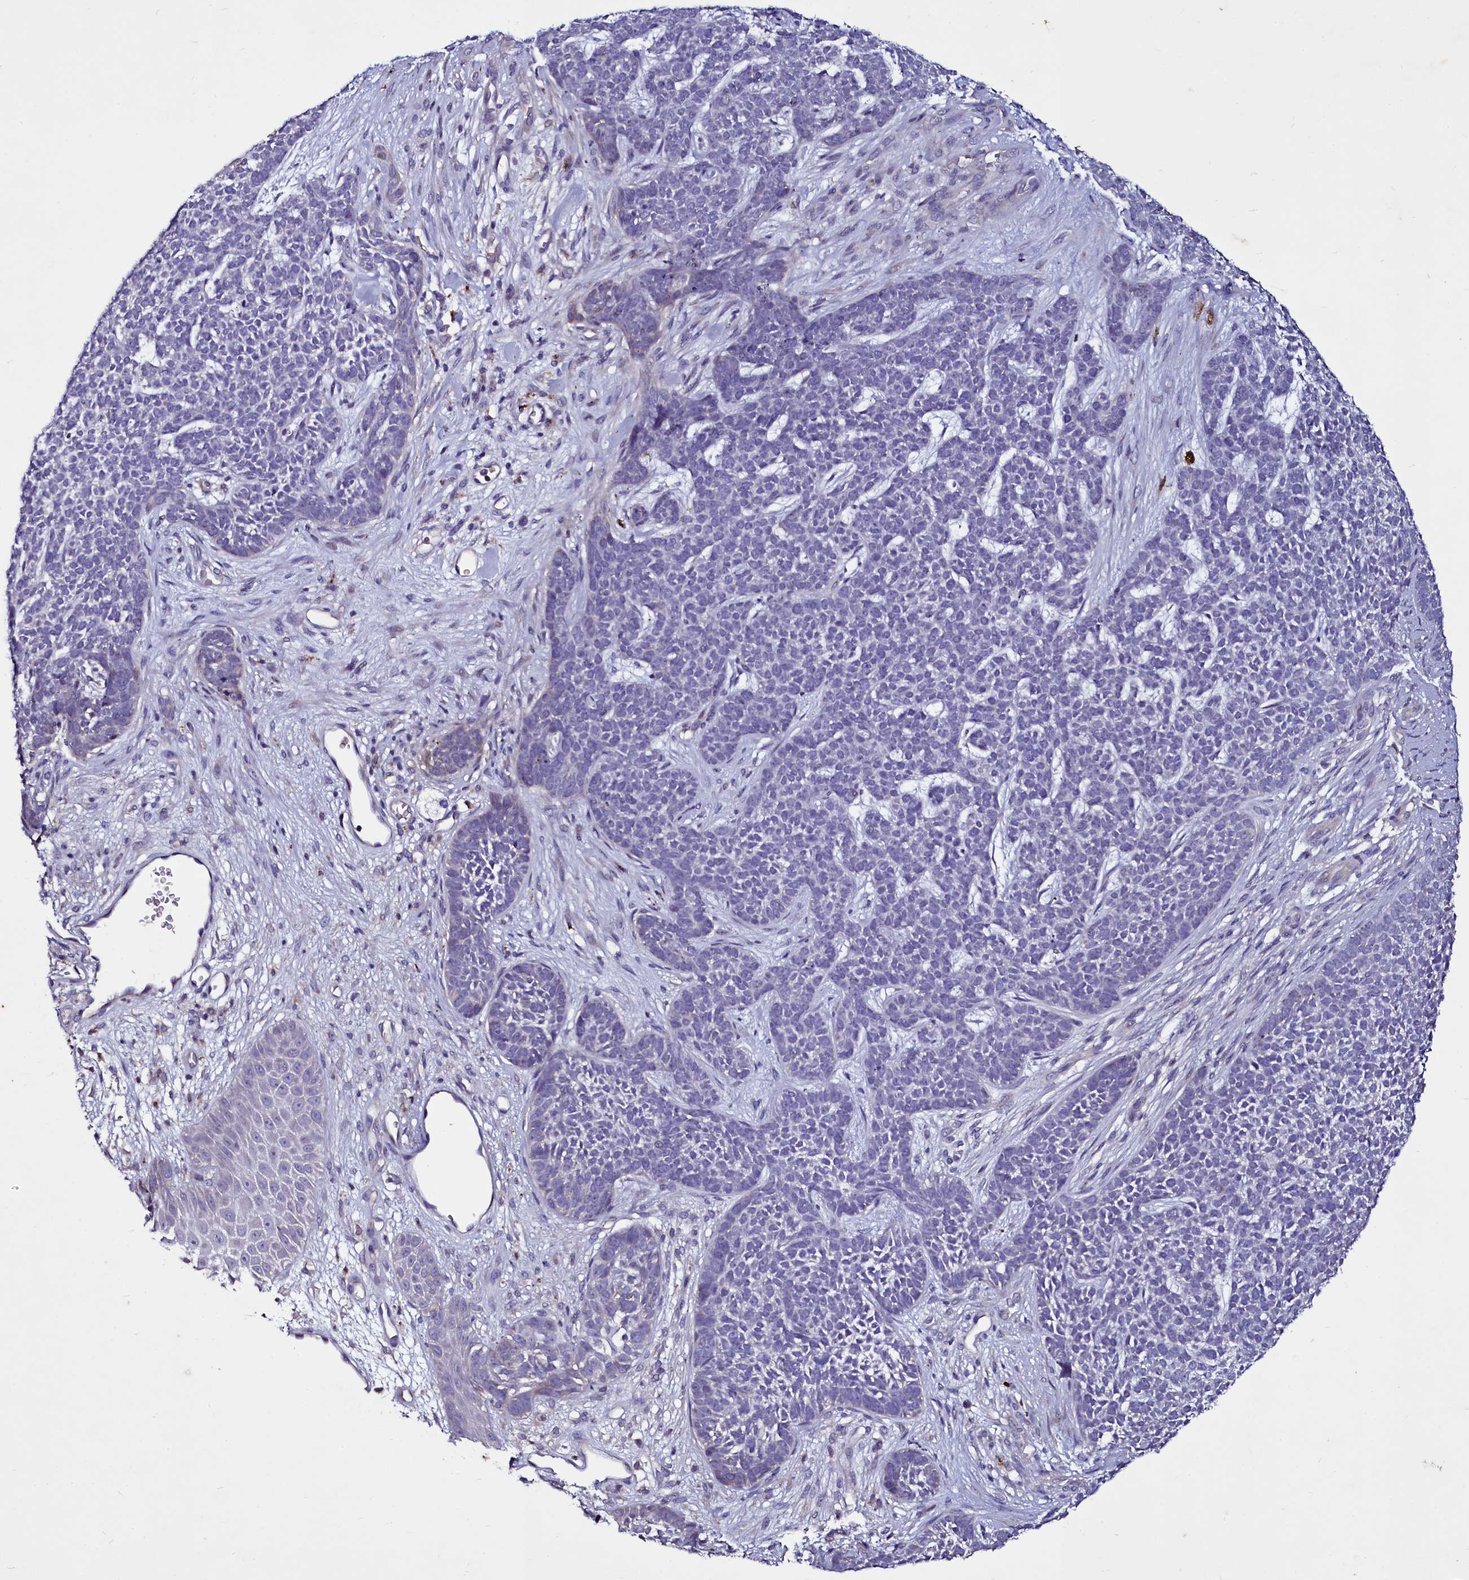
{"staining": {"intensity": "negative", "quantity": "none", "location": "none"}, "tissue": "skin cancer", "cell_type": "Tumor cells", "image_type": "cancer", "snomed": [{"axis": "morphology", "description": "Basal cell carcinoma"}, {"axis": "topography", "description": "Skin"}], "caption": "Tumor cells are negative for brown protein staining in skin cancer (basal cell carcinoma).", "gene": "SELENOT", "patient": {"sex": "female", "age": 84}}